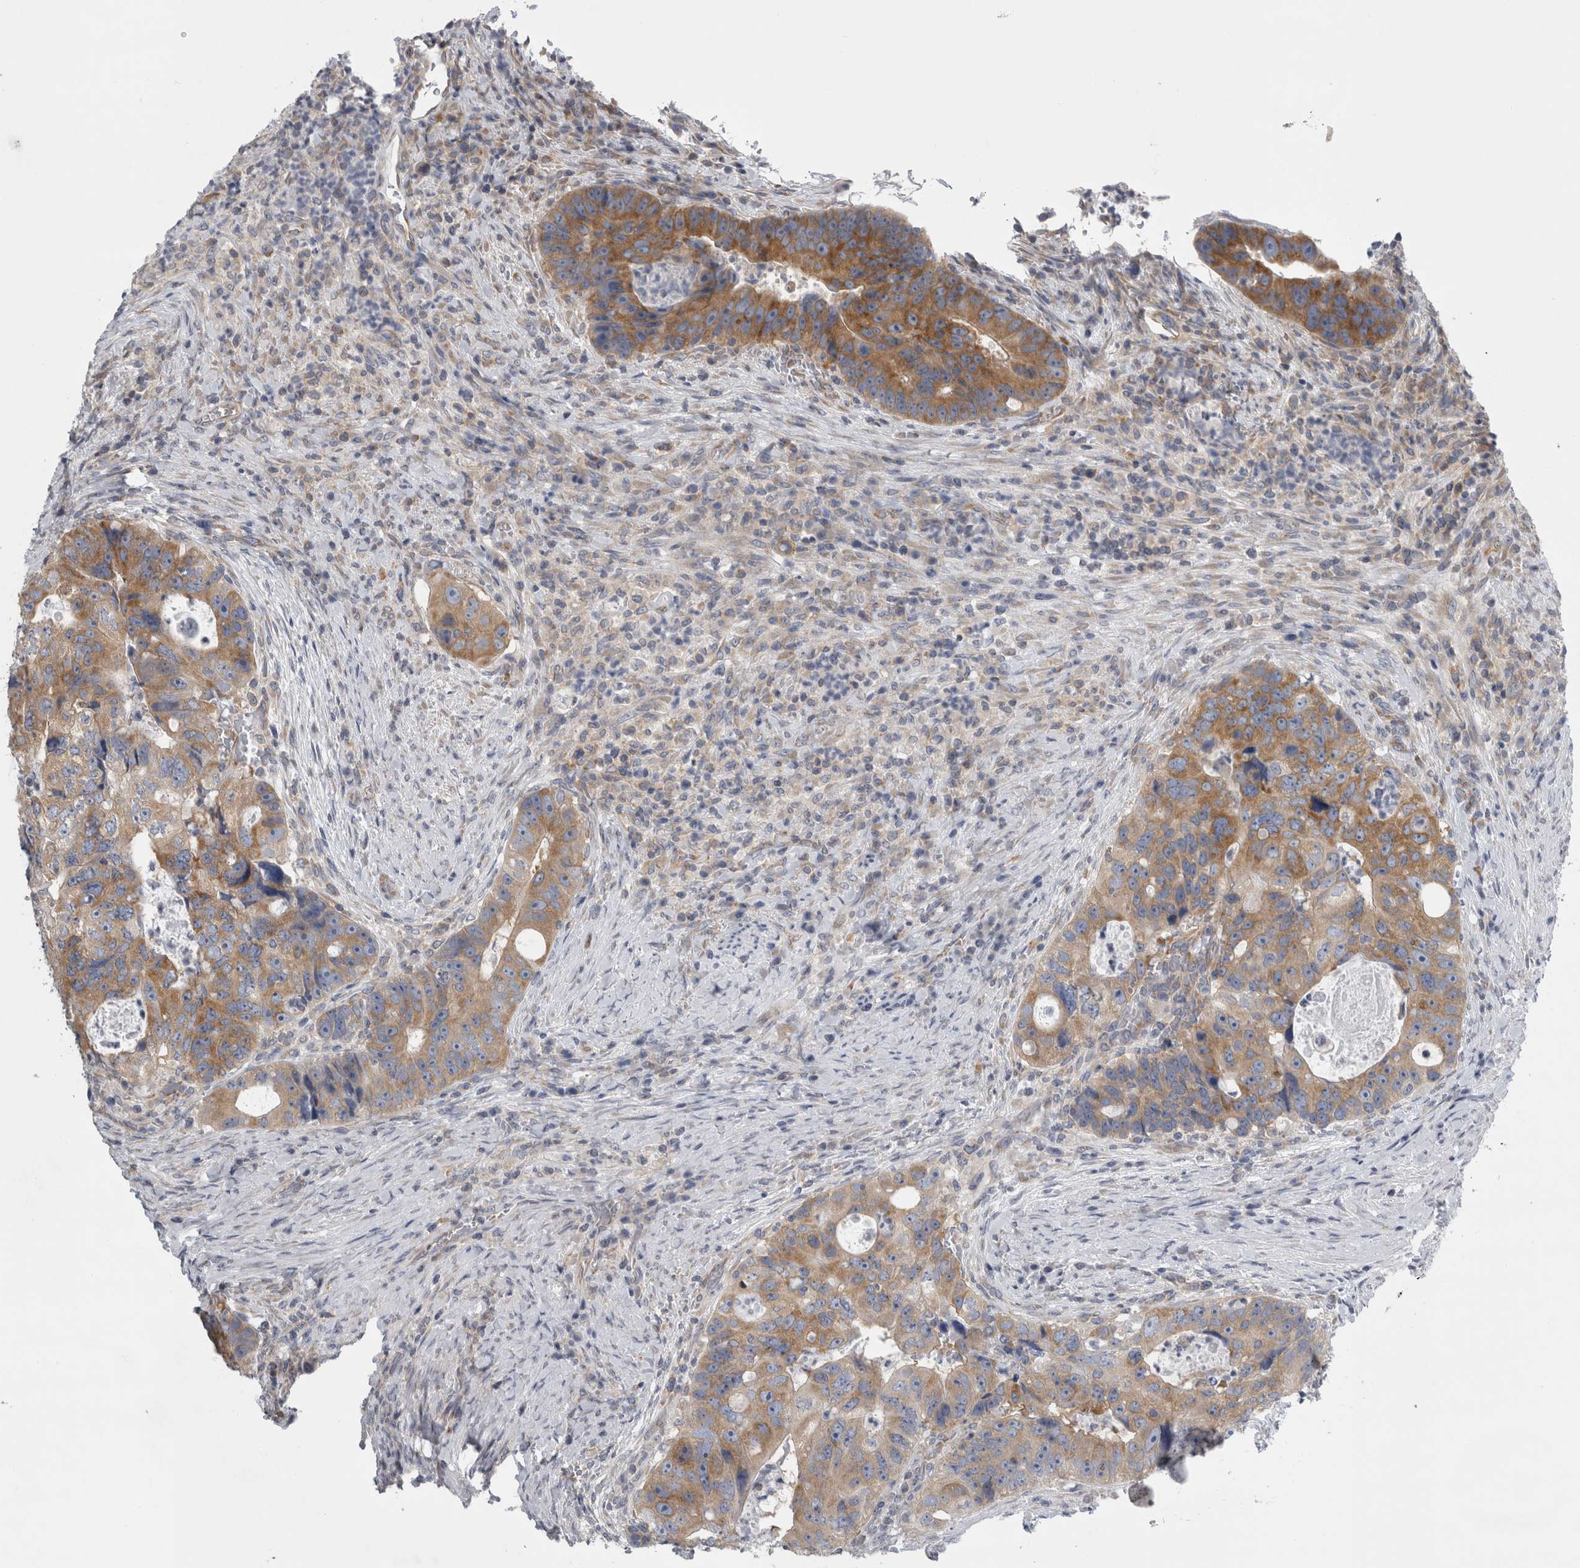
{"staining": {"intensity": "moderate", "quantity": ">75%", "location": "cytoplasmic/membranous"}, "tissue": "colorectal cancer", "cell_type": "Tumor cells", "image_type": "cancer", "snomed": [{"axis": "morphology", "description": "Adenocarcinoma, NOS"}, {"axis": "topography", "description": "Rectum"}], "caption": "A micrograph showing moderate cytoplasmic/membranous positivity in about >75% of tumor cells in colorectal adenocarcinoma, as visualized by brown immunohistochemical staining.", "gene": "PRRC2C", "patient": {"sex": "male", "age": 59}}